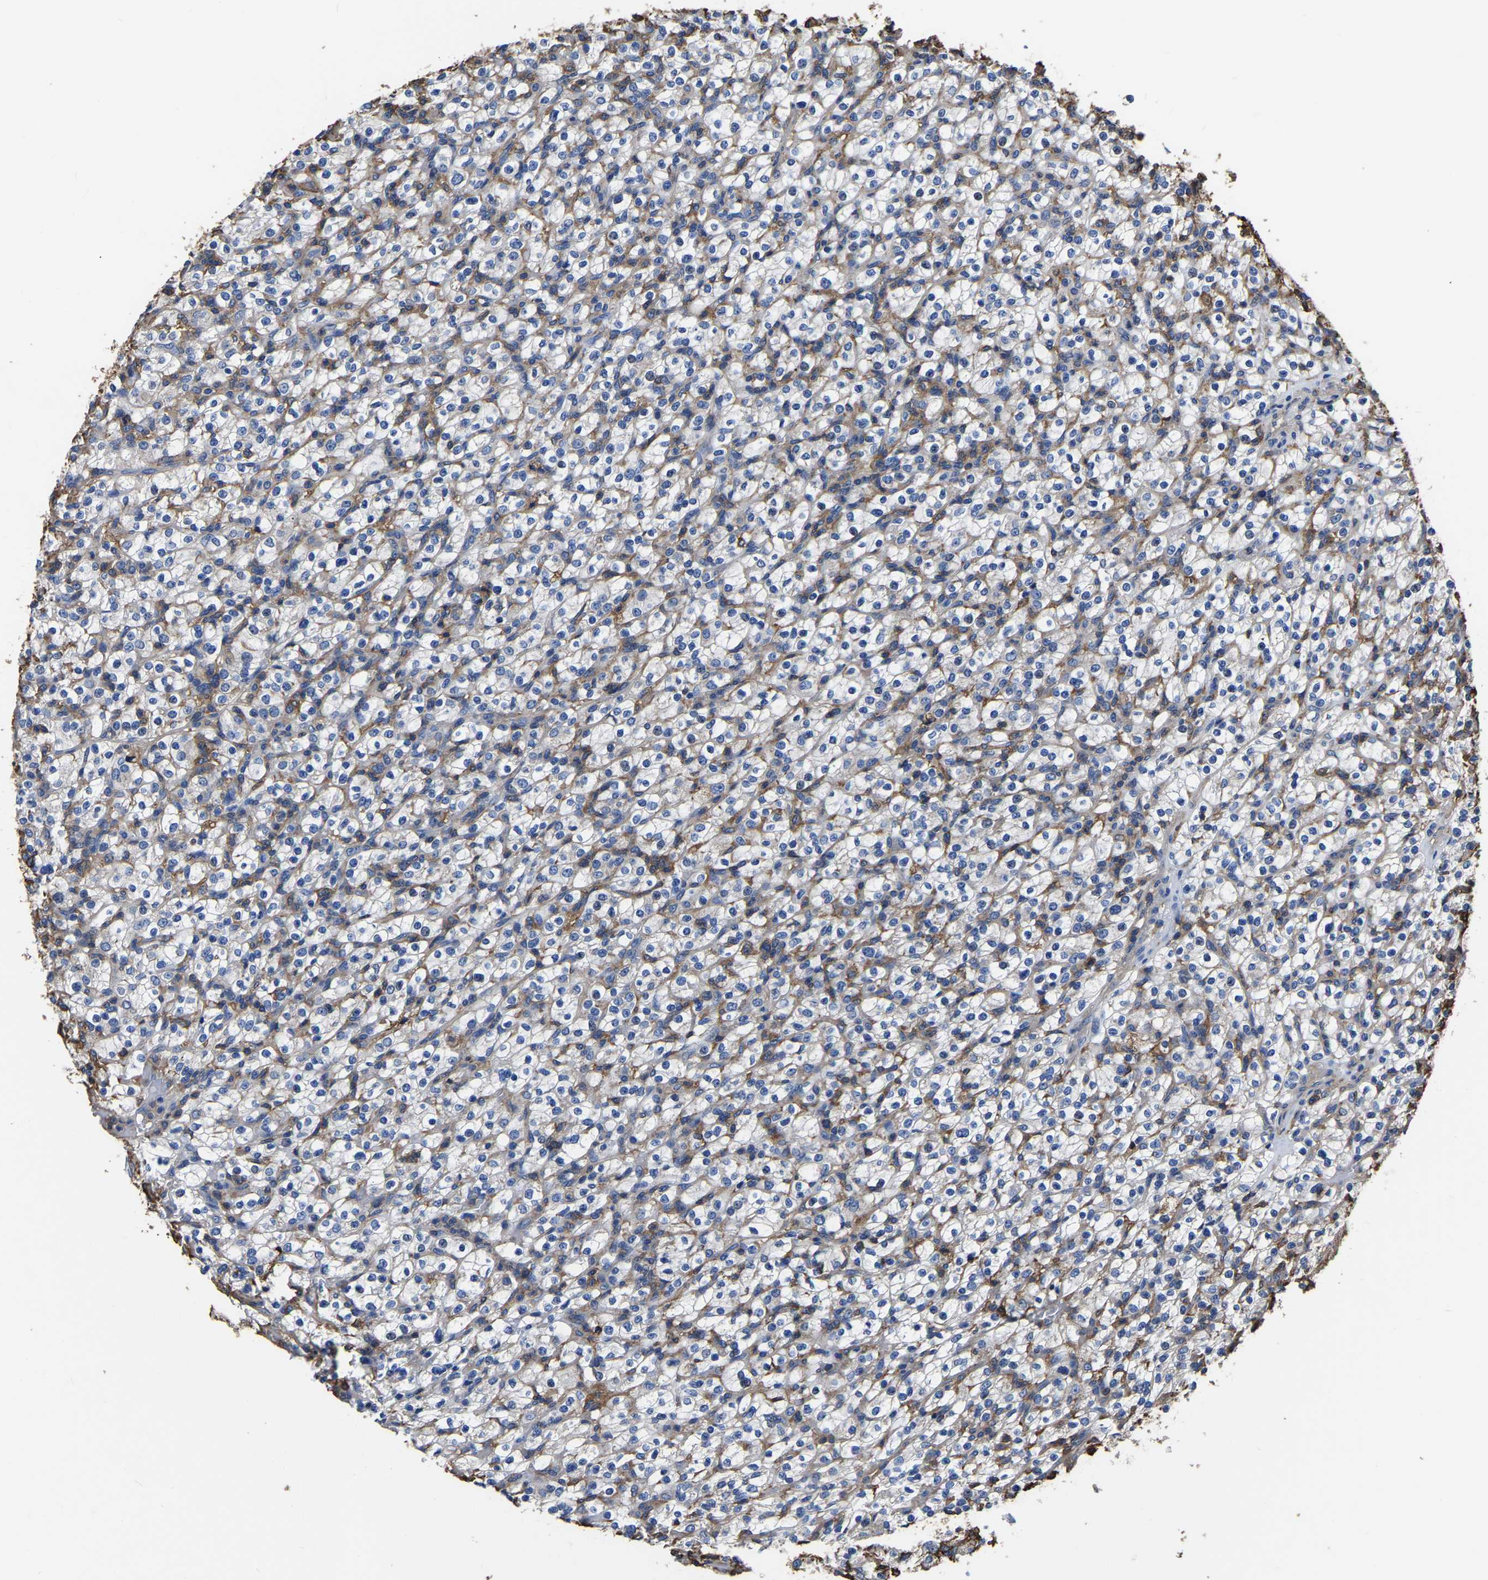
{"staining": {"intensity": "negative", "quantity": "none", "location": "none"}, "tissue": "renal cancer", "cell_type": "Tumor cells", "image_type": "cancer", "snomed": [{"axis": "morphology", "description": "Normal tissue, NOS"}, {"axis": "morphology", "description": "Adenocarcinoma, NOS"}, {"axis": "topography", "description": "Kidney"}], "caption": "The immunohistochemistry (IHC) histopathology image has no significant positivity in tumor cells of adenocarcinoma (renal) tissue.", "gene": "ARMT1", "patient": {"sex": "female", "age": 72}}